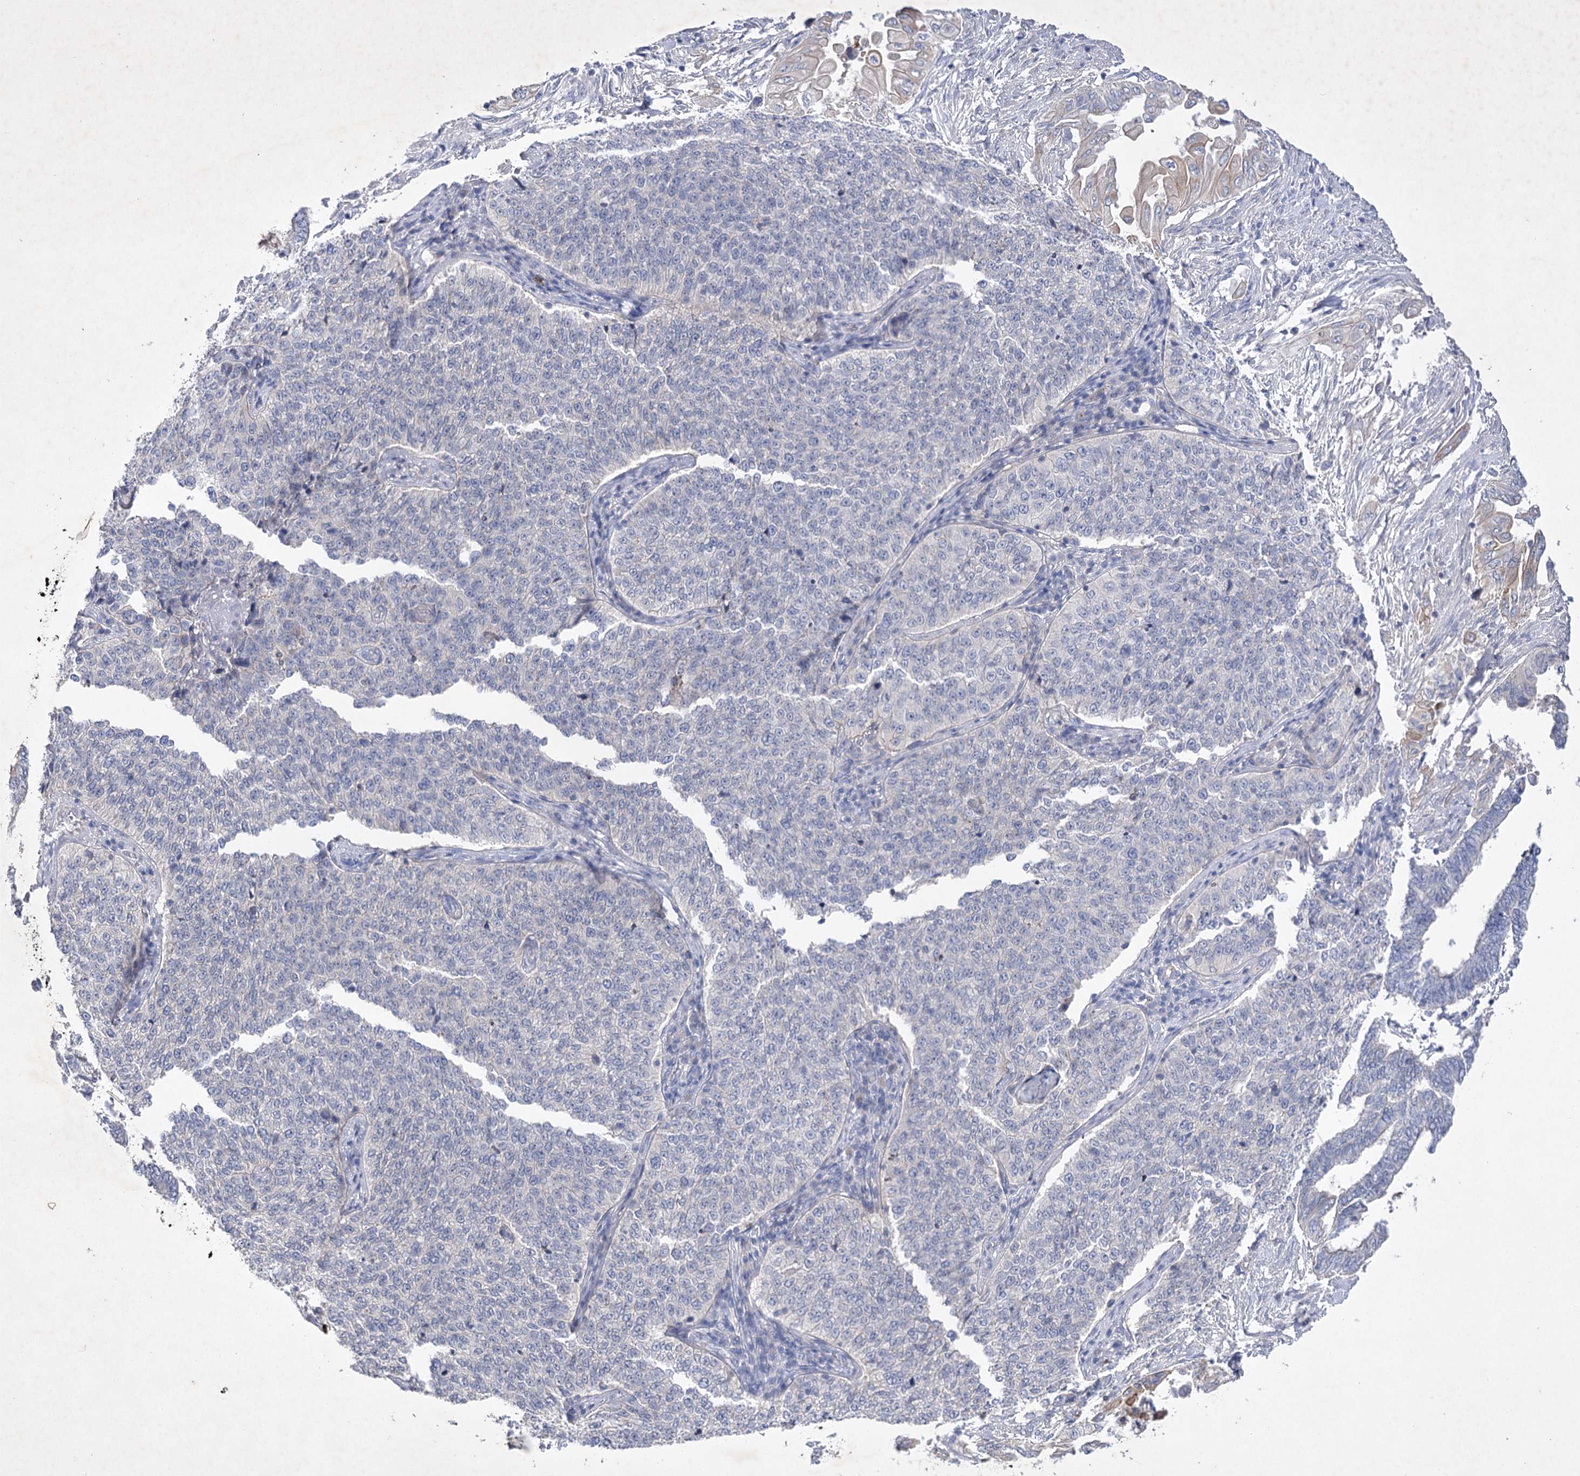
{"staining": {"intensity": "negative", "quantity": "none", "location": "none"}, "tissue": "cervical cancer", "cell_type": "Tumor cells", "image_type": "cancer", "snomed": [{"axis": "morphology", "description": "Squamous cell carcinoma, NOS"}, {"axis": "topography", "description": "Cervix"}], "caption": "The image shows no staining of tumor cells in cervical squamous cell carcinoma.", "gene": "COX15", "patient": {"sex": "female", "age": 35}}